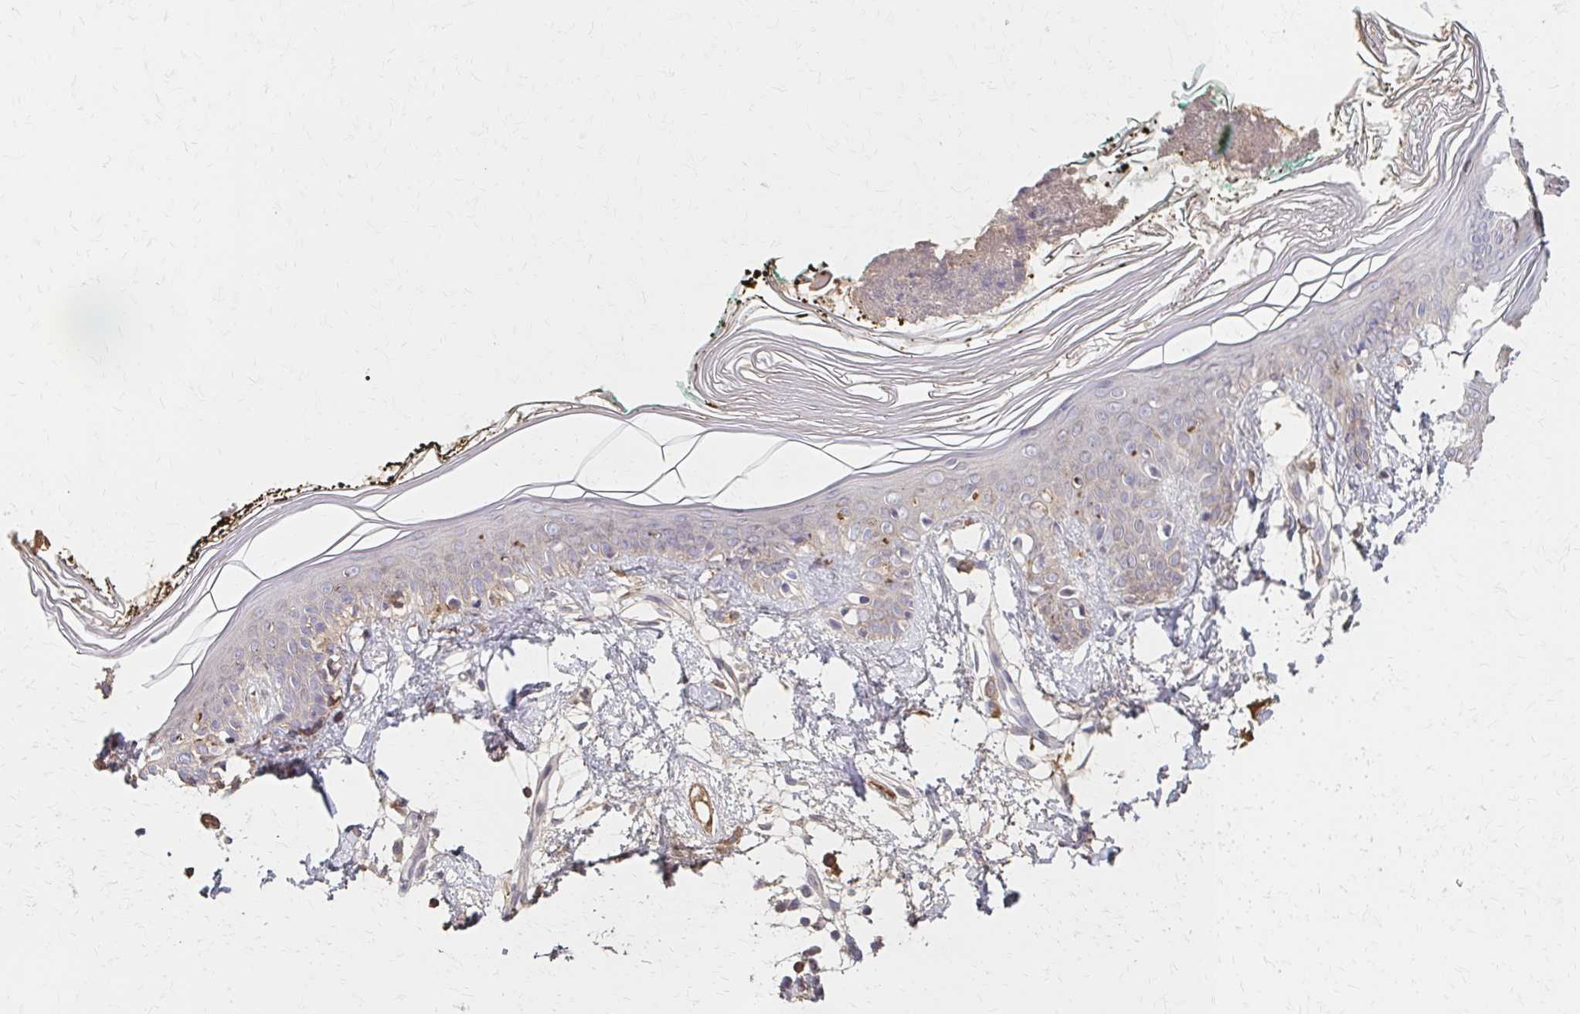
{"staining": {"intensity": "negative", "quantity": "none", "location": "none"}, "tissue": "skin", "cell_type": "Fibroblasts", "image_type": "normal", "snomed": [{"axis": "morphology", "description": "Normal tissue, NOS"}, {"axis": "topography", "description": "Skin"}], "caption": "Immunohistochemistry image of normal skin stained for a protein (brown), which exhibits no staining in fibroblasts.", "gene": "HMGCS2", "patient": {"sex": "female", "age": 34}}